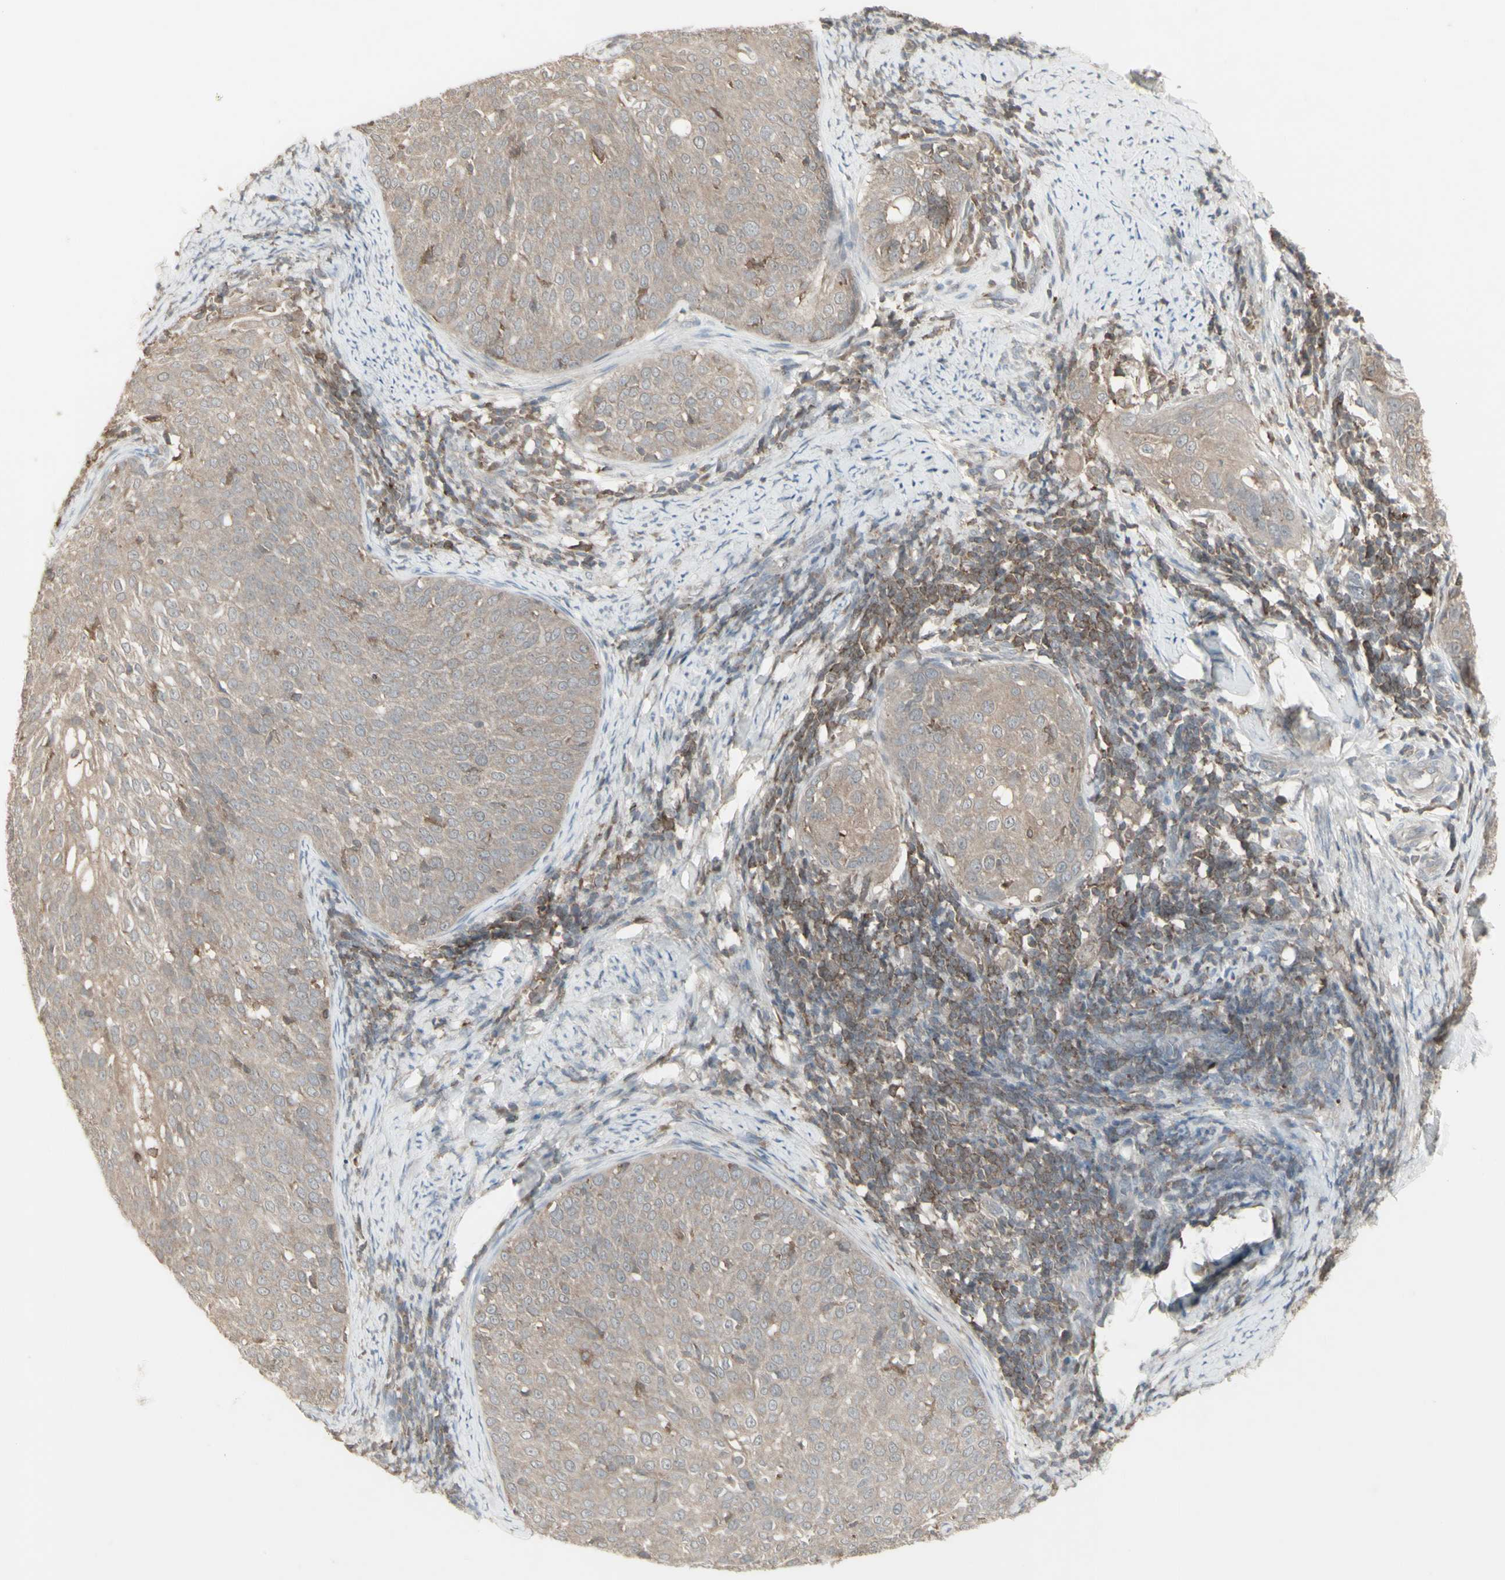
{"staining": {"intensity": "weak", "quantity": ">75%", "location": "cytoplasmic/membranous"}, "tissue": "cervical cancer", "cell_type": "Tumor cells", "image_type": "cancer", "snomed": [{"axis": "morphology", "description": "Squamous cell carcinoma, NOS"}, {"axis": "topography", "description": "Cervix"}], "caption": "Immunohistochemistry (IHC) (DAB (3,3'-diaminobenzidine)) staining of cervical cancer exhibits weak cytoplasmic/membranous protein positivity in approximately >75% of tumor cells.", "gene": "CSK", "patient": {"sex": "female", "age": 51}}